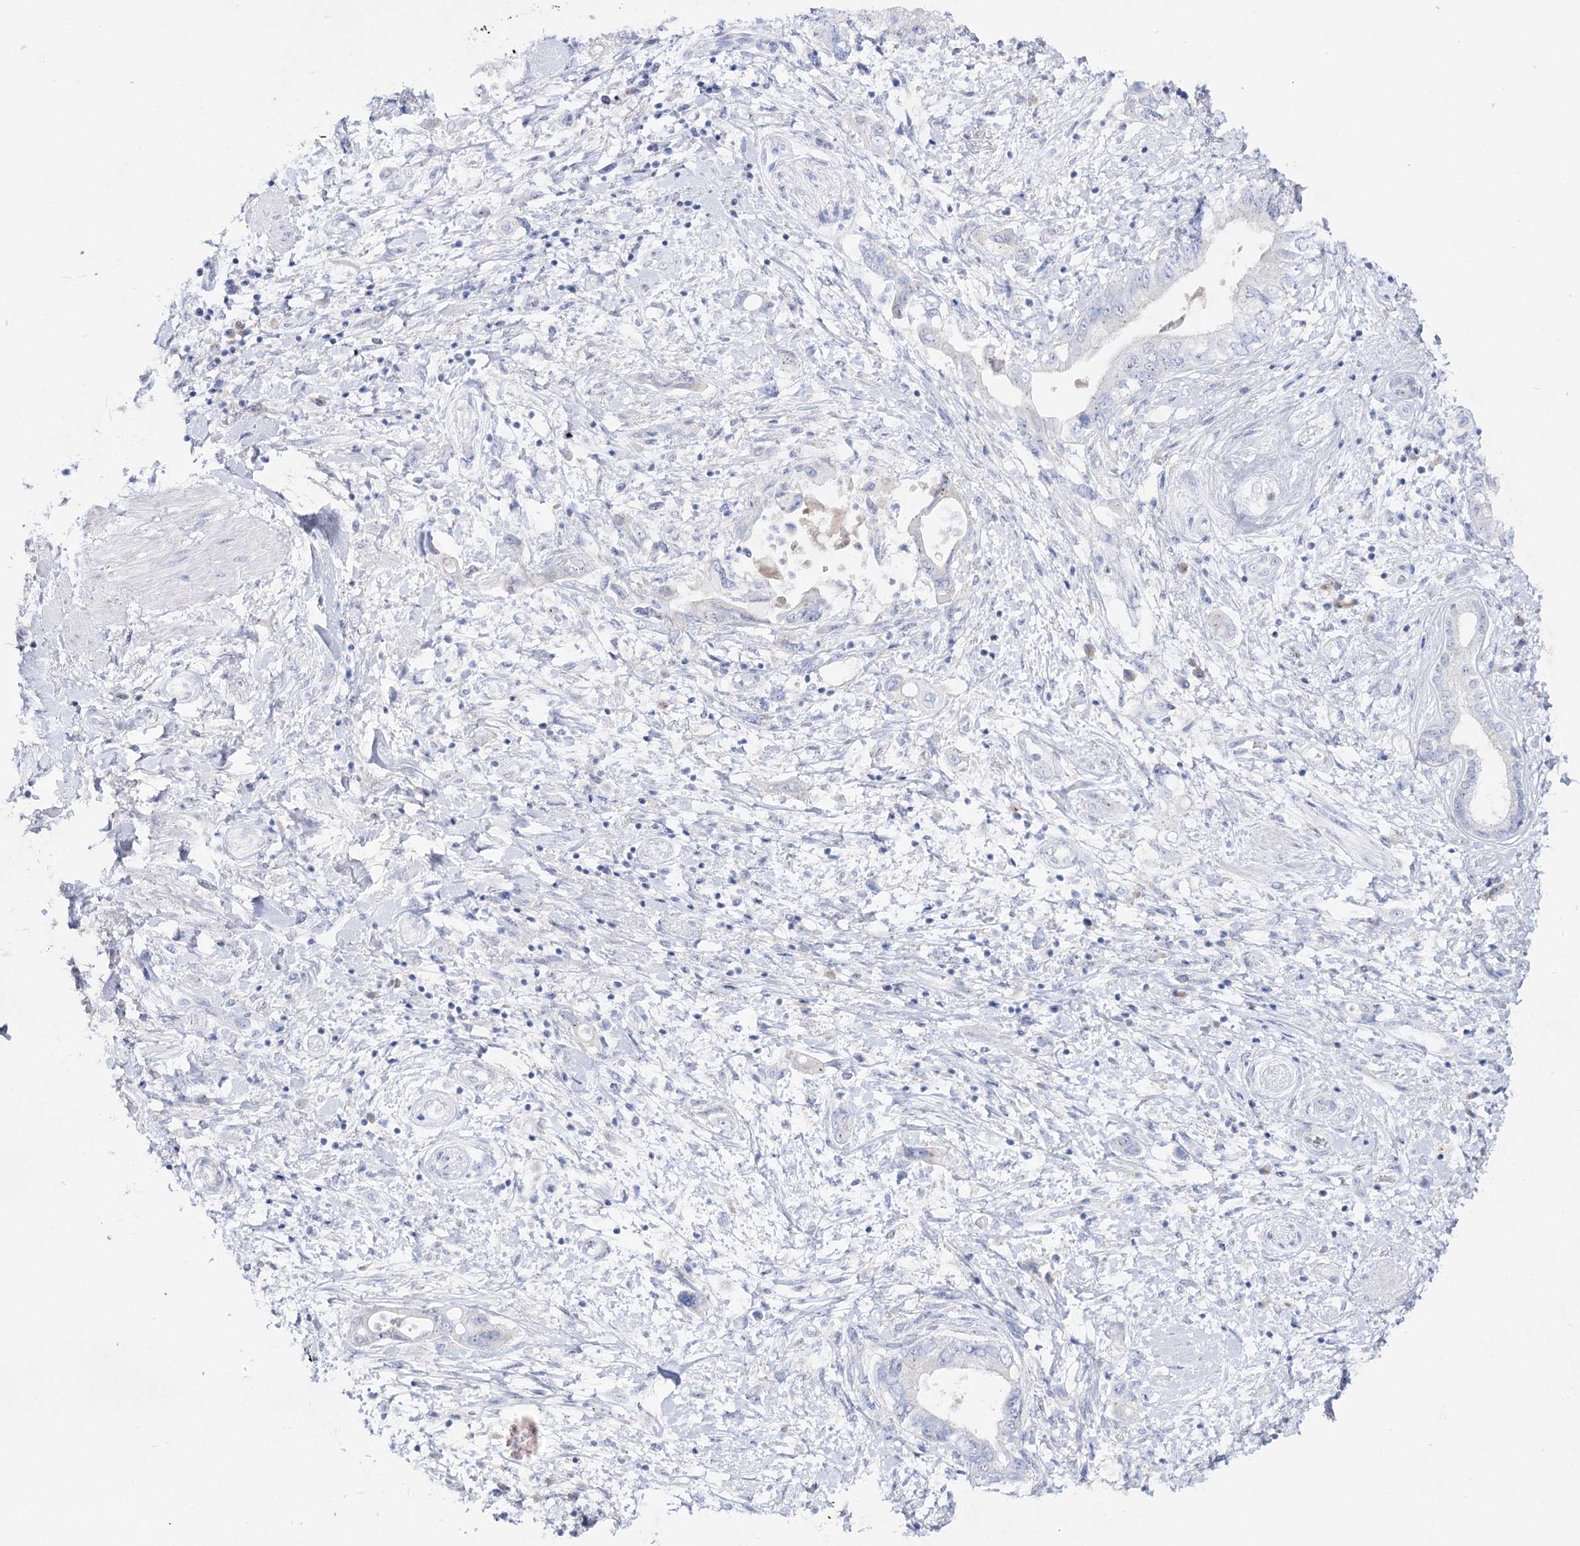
{"staining": {"intensity": "negative", "quantity": "none", "location": "none"}, "tissue": "pancreatic cancer", "cell_type": "Tumor cells", "image_type": "cancer", "snomed": [{"axis": "morphology", "description": "Adenocarcinoma, NOS"}, {"axis": "topography", "description": "Pancreas"}], "caption": "This photomicrograph is of pancreatic cancer stained with IHC to label a protein in brown with the nuclei are counter-stained blue. There is no staining in tumor cells. (Stains: DAB IHC with hematoxylin counter stain, Microscopy: brightfield microscopy at high magnification).", "gene": "NAGLU", "patient": {"sex": "female", "age": 73}}